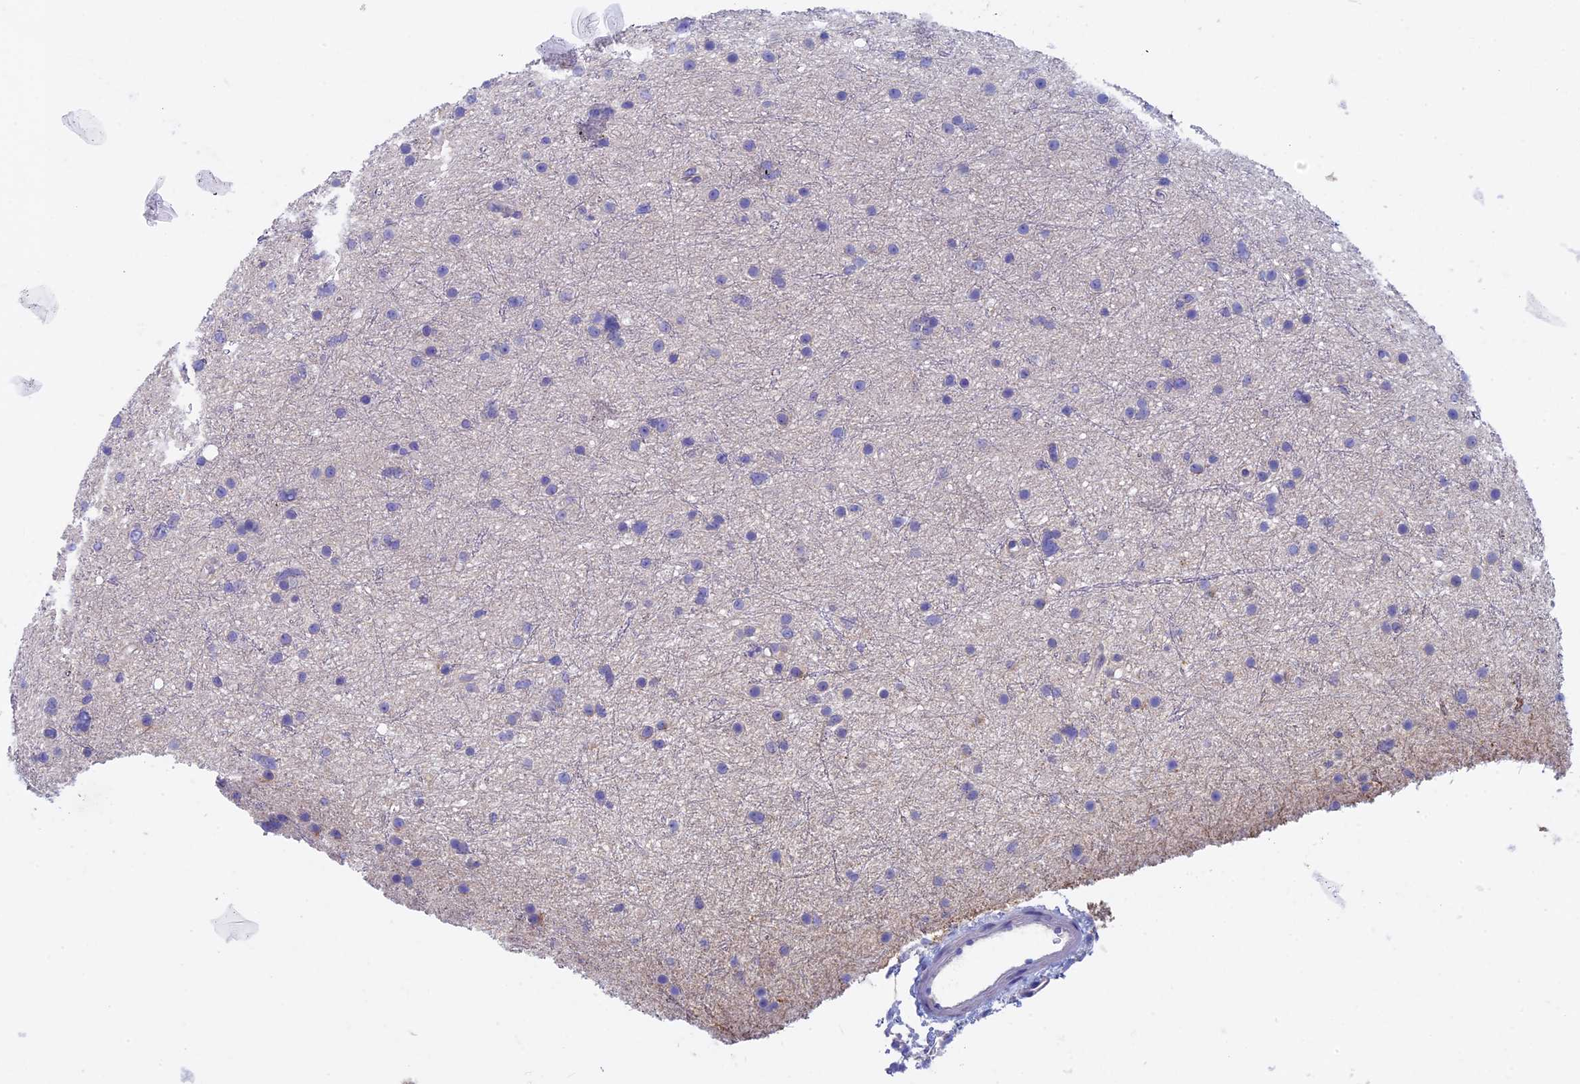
{"staining": {"intensity": "negative", "quantity": "none", "location": "none"}, "tissue": "glioma", "cell_type": "Tumor cells", "image_type": "cancer", "snomed": [{"axis": "morphology", "description": "Glioma, malignant, Low grade"}, {"axis": "topography", "description": "Cerebral cortex"}], "caption": "DAB immunohistochemical staining of glioma displays no significant staining in tumor cells. (Stains: DAB (3,3'-diaminobenzidine) IHC with hematoxylin counter stain, Microscopy: brightfield microscopy at high magnification).", "gene": "SEPTIN1", "patient": {"sex": "female", "age": 39}}